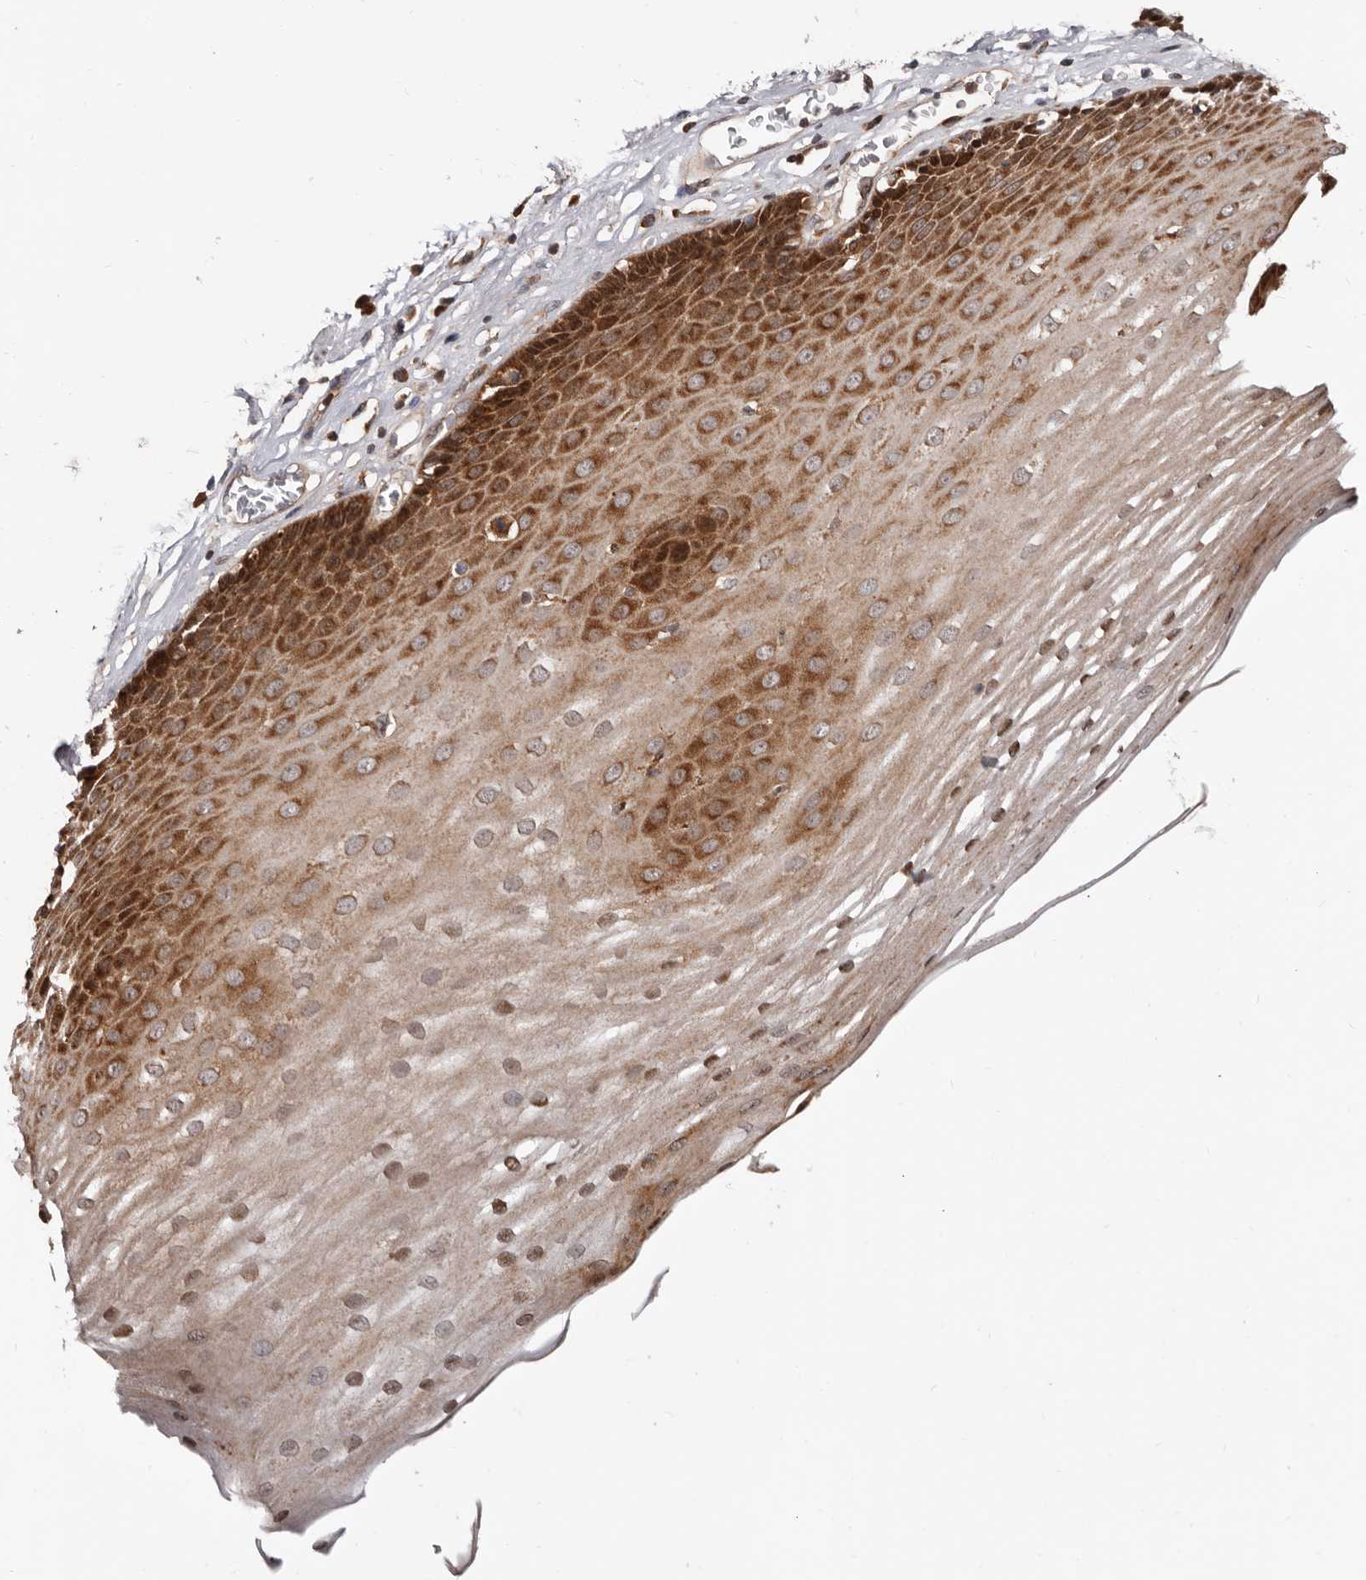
{"staining": {"intensity": "strong", "quantity": "25%-75%", "location": "cytoplasmic/membranous"}, "tissue": "esophagus", "cell_type": "Squamous epithelial cells", "image_type": "normal", "snomed": [{"axis": "morphology", "description": "Normal tissue, NOS"}, {"axis": "topography", "description": "Esophagus"}], "caption": "A high amount of strong cytoplasmic/membranous staining is appreciated in approximately 25%-75% of squamous epithelial cells in benign esophagus.", "gene": "WEE2", "patient": {"sex": "male", "age": 62}}